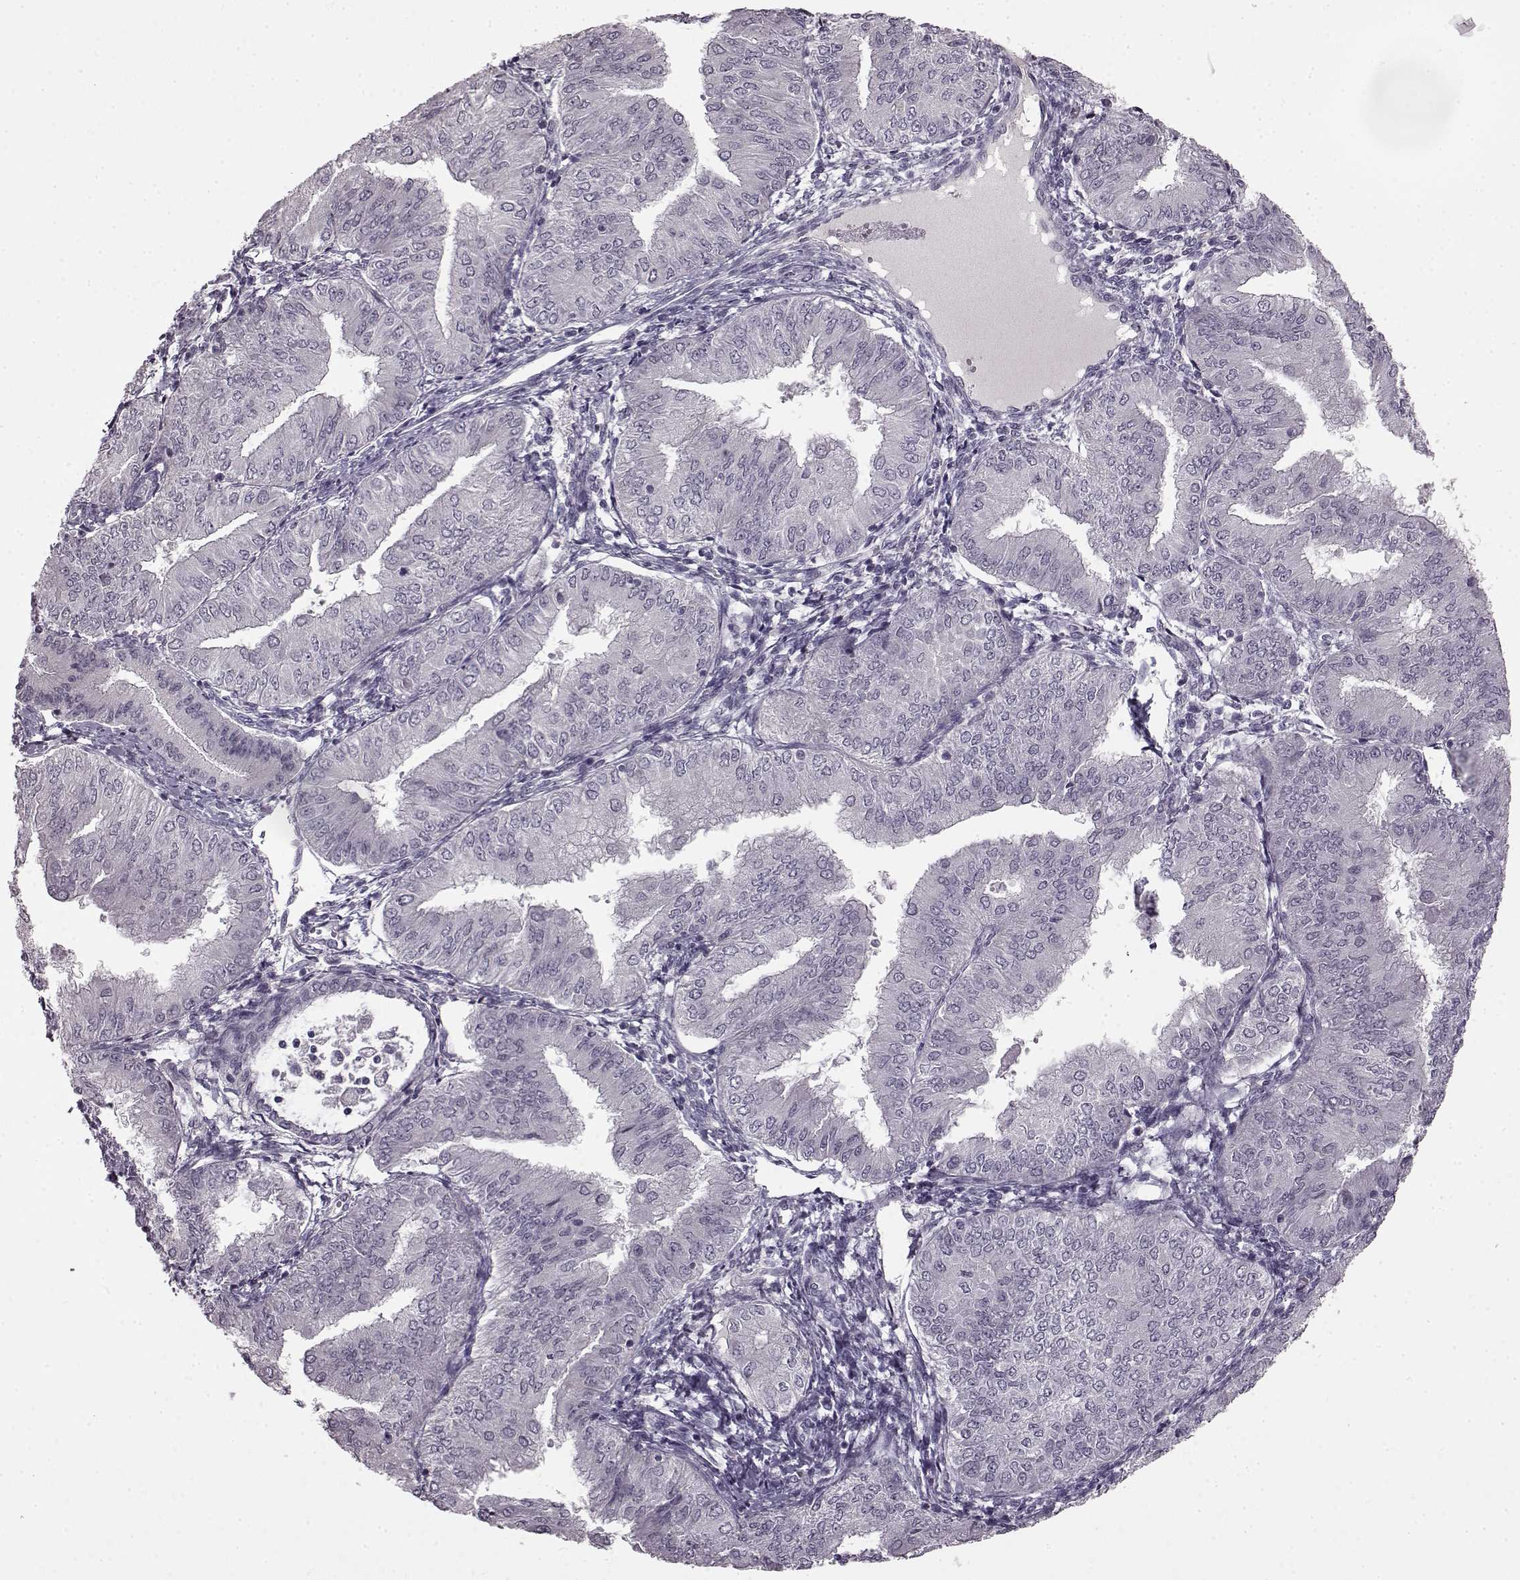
{"staining": {"intensity": "negative", "quantity": "none", "location": "none"}, "tissue": "endometrial cancer", "cell_type": "Tumor cells", "image_type": "cancer", "snomed": [{"axis": "morphology", "description": "Adenocarcinoma, NOS"}, {"axis": "topography", "description": "Endometrium"}], "caption": "Immunohistochemistry (IHC) histopathology image of human endometrial adenocarcinoma stained for a protein (brown), which exhibits no positivity in tumor cells.", "gene": "LHB", "patient": {"sex": "female", "age": 53}}